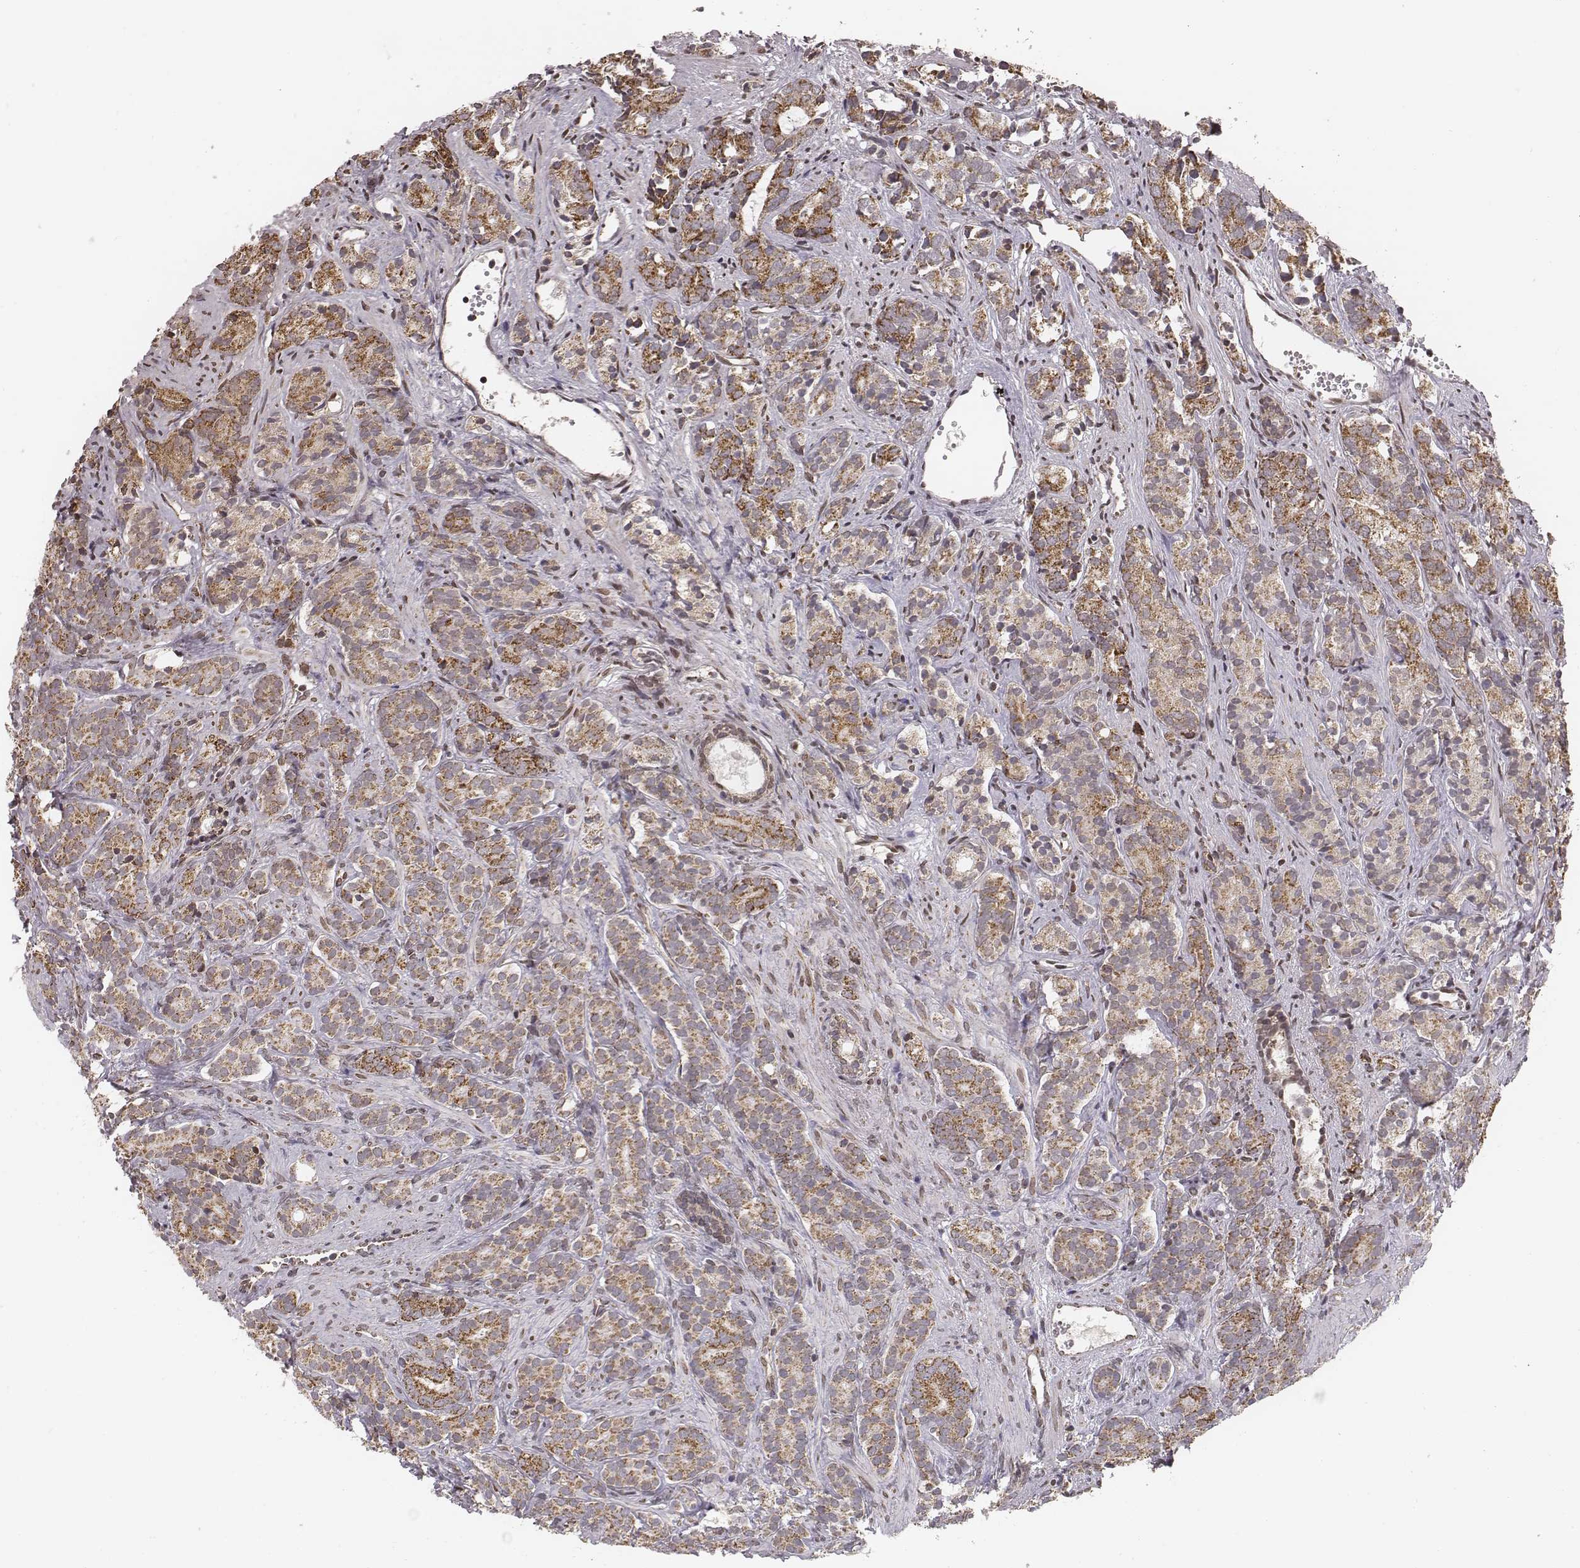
{"staining": {"intensity": "moderate", "quantity": "<25%", "location": "cytoplasmic/membranous"}, "tissue": "prostate cancer", "cell_type": "Tumor cells", "image_type": "cancer", "snomed": [{"axis": "morphology", "description": "Adenocarcinoma, High grade"}, {"axis": "topography", "description": "Prostate"}], "caption": "An image showing moderate cytoplasmic/membranous expression in approximately <25% of tumor cells in prostate cancer, as visualized by brown immunohistochemical staining.", "gene": "ACOT2", "patient": {"sex": "male", "age": 84}}